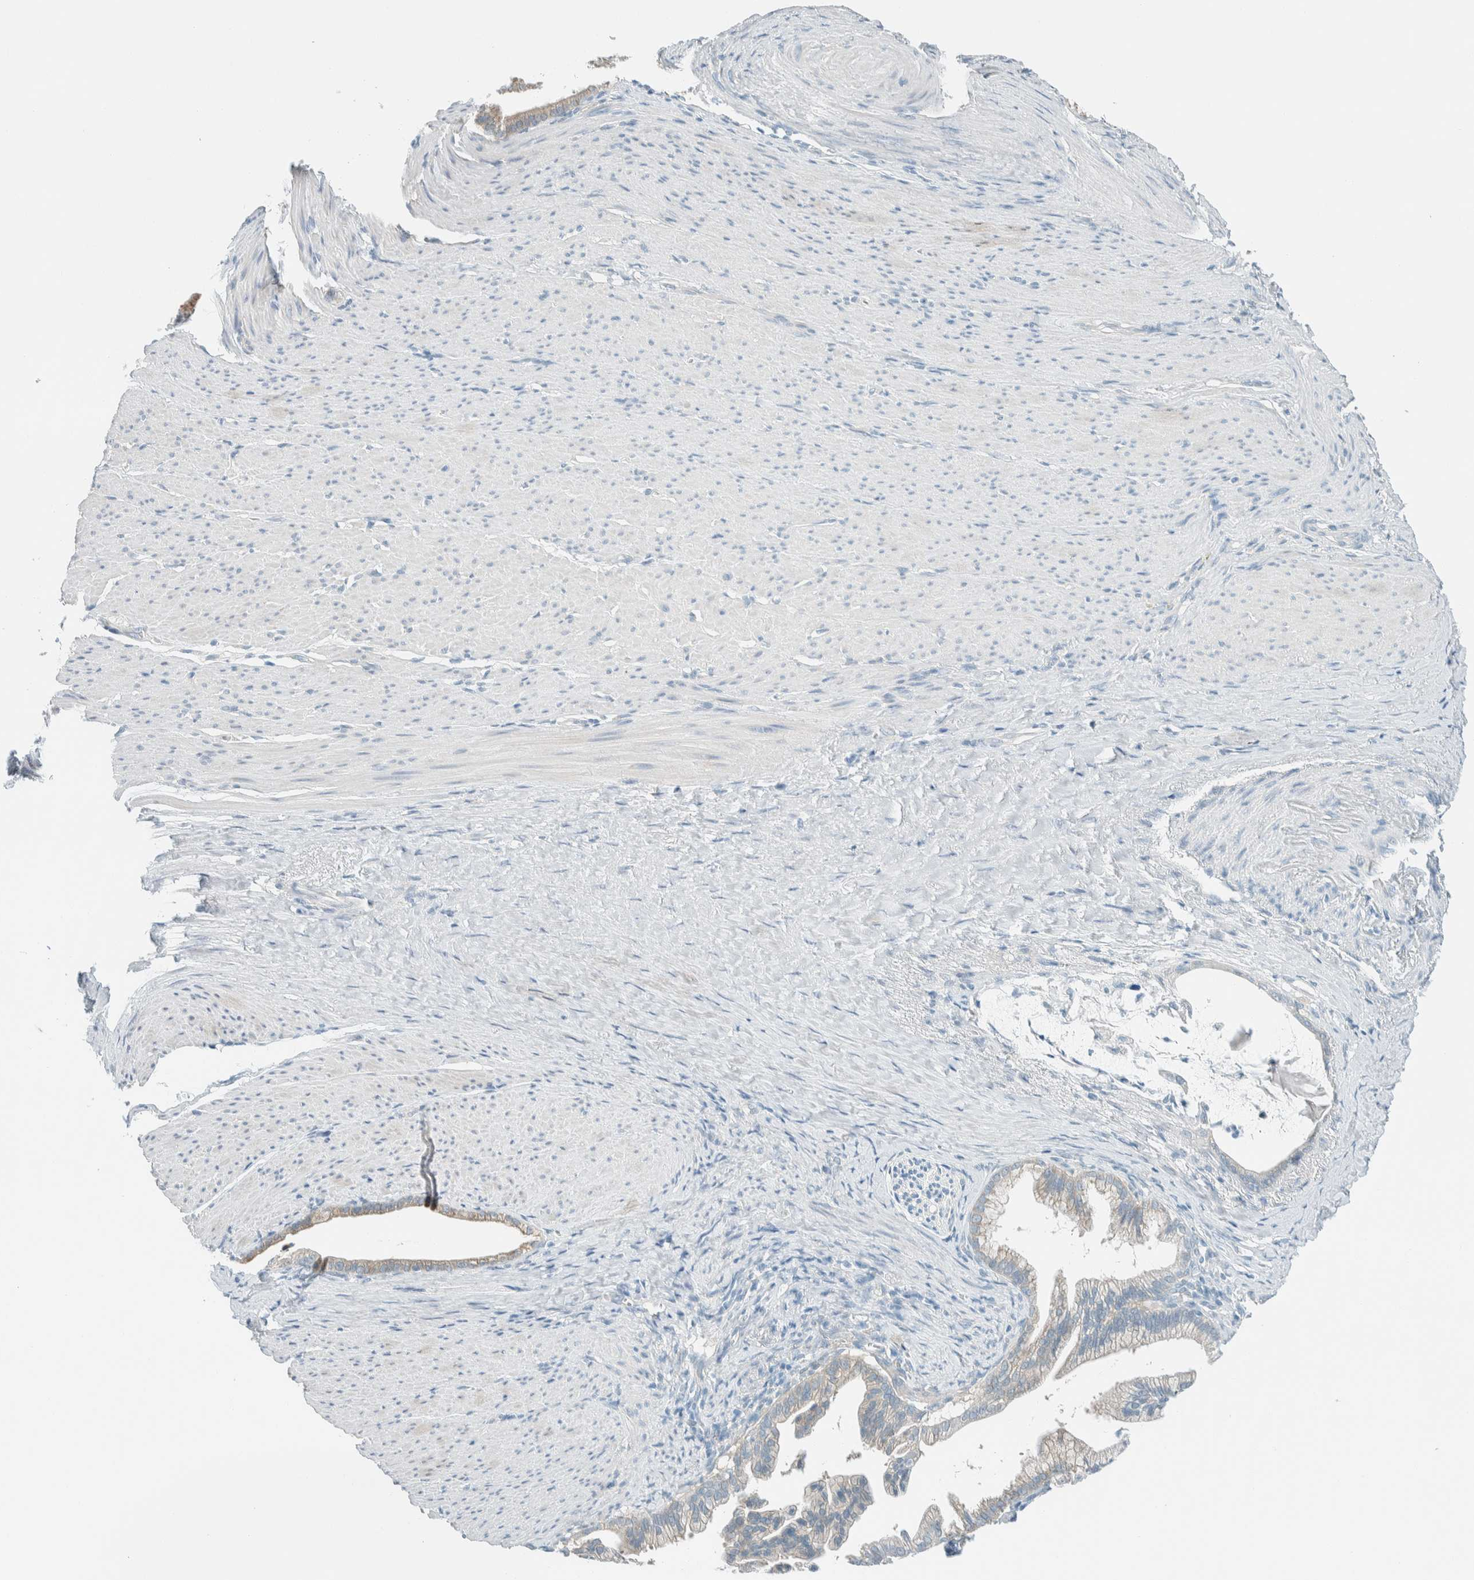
{"staining": {"intensity": "weak", "quantity": "<25%", "location": "cytoplasmic/membranous"}, "tissue": "pancreatic cancer", "cell_type": "Tumor cells", "image_type": "cancer", "snomed": [{"axis": "morphology", "description": "Adenocarcinoma, NOS"}, {"axis": "topography", "description": "Pancreas"}], "caption": "The histopathology image reveals no staining of tumor cells in adenocarcinoma (pancreatic).", "gene": "ALDH7A1", "patient": {"sex": "male", "age": 69}}